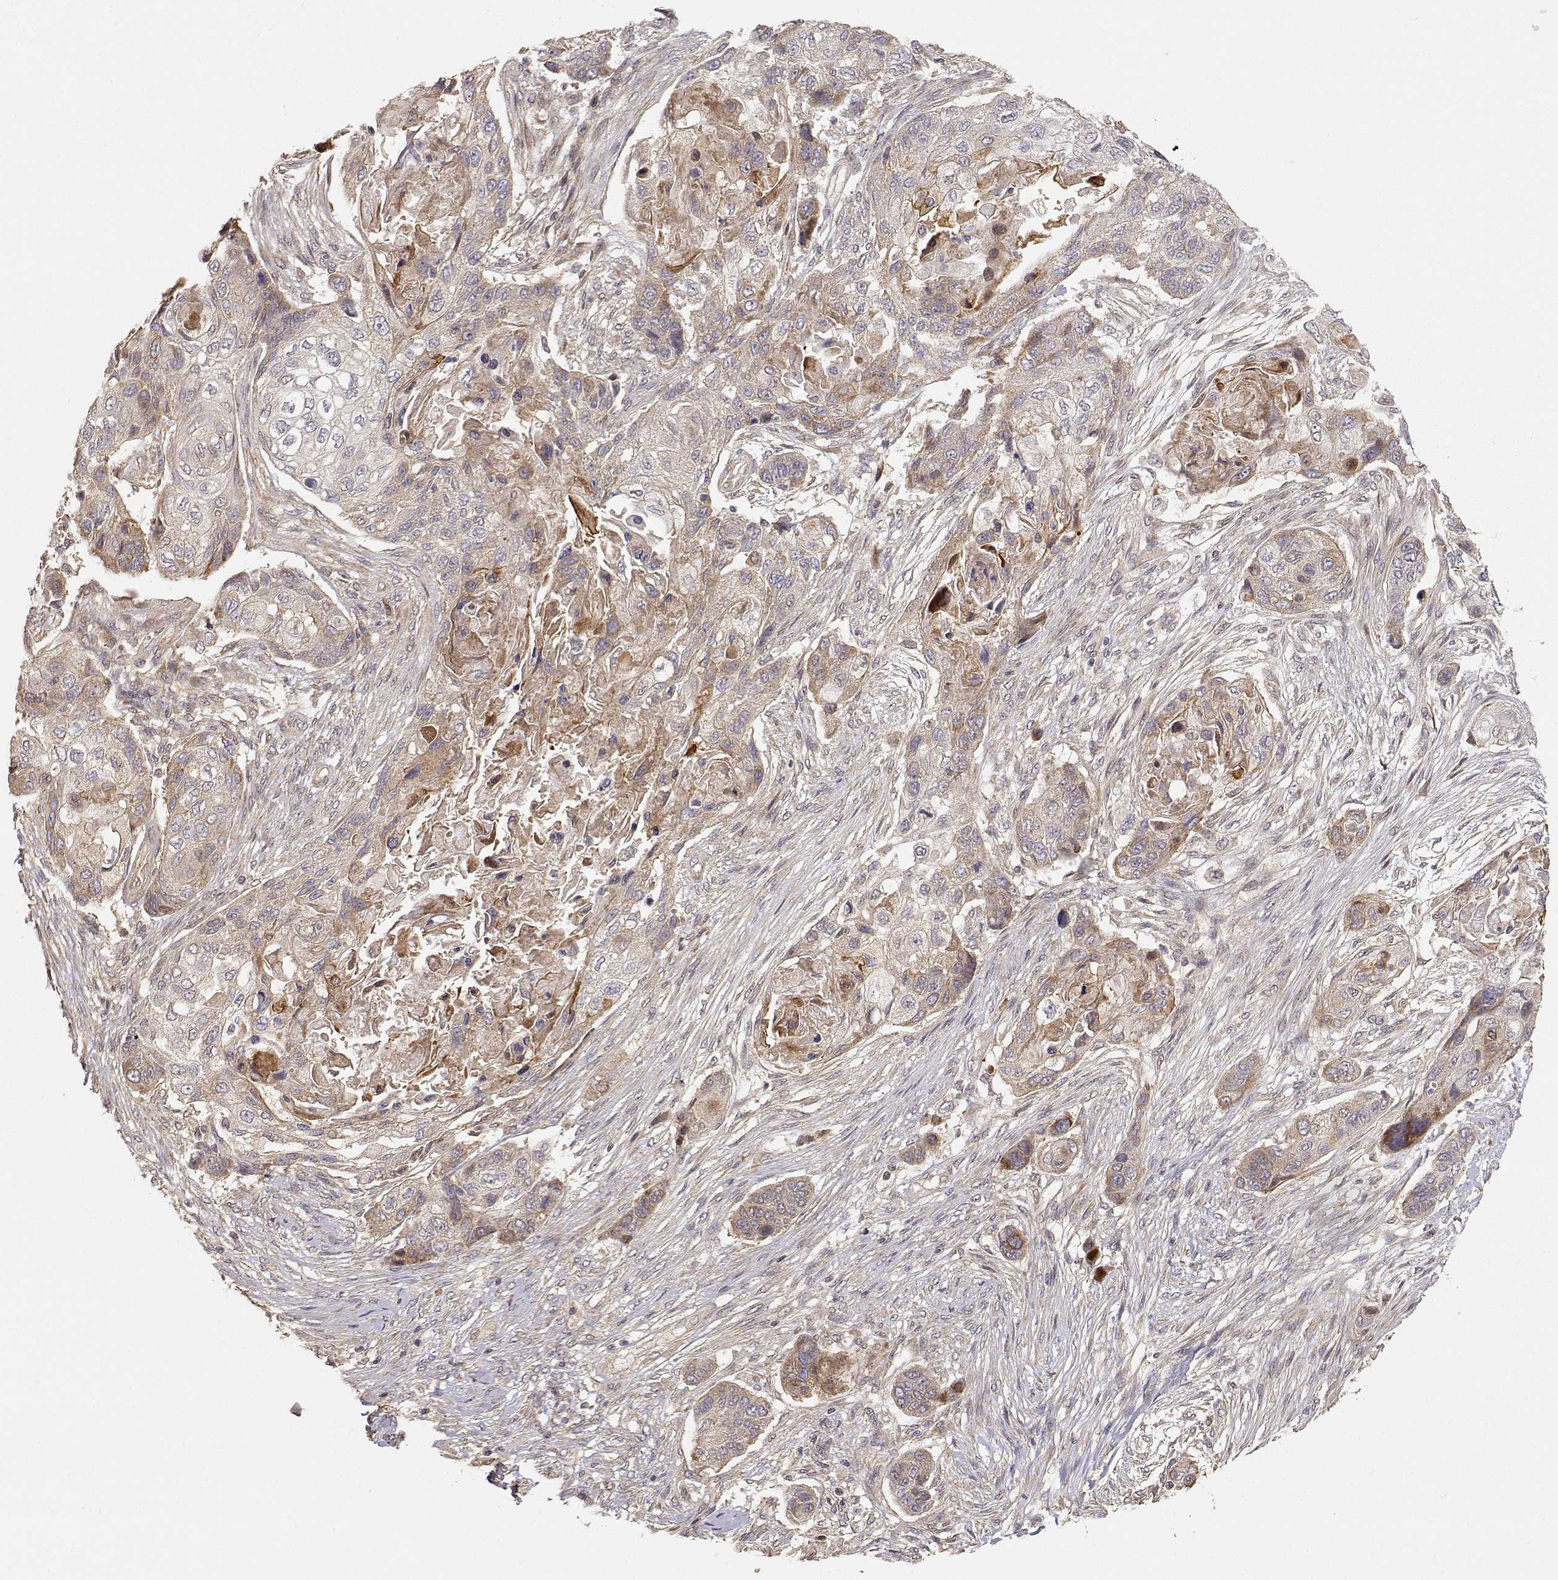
{"staining": {"intensity": "weak", "quantity": ">75%", "location": "cytoplasmic/membranous"}, "tissue": "lung cancer", "cell_type": "Tumor cells", "image_type": "cancer", "snomed": [{"axis": "morphology", "description": "Squamous cell carcinoma, NOS"}, {"axis": "topography", "description": "Lung"}], "caption": "Squamous cell carcinoma (lung) was stained to show a protein in brown. There is low levels of weak cytoplasmic/membranous expression in about >75% of tumor cells.", "gene": "PICK1", "patient": {"sex": "male", "age": 69}}